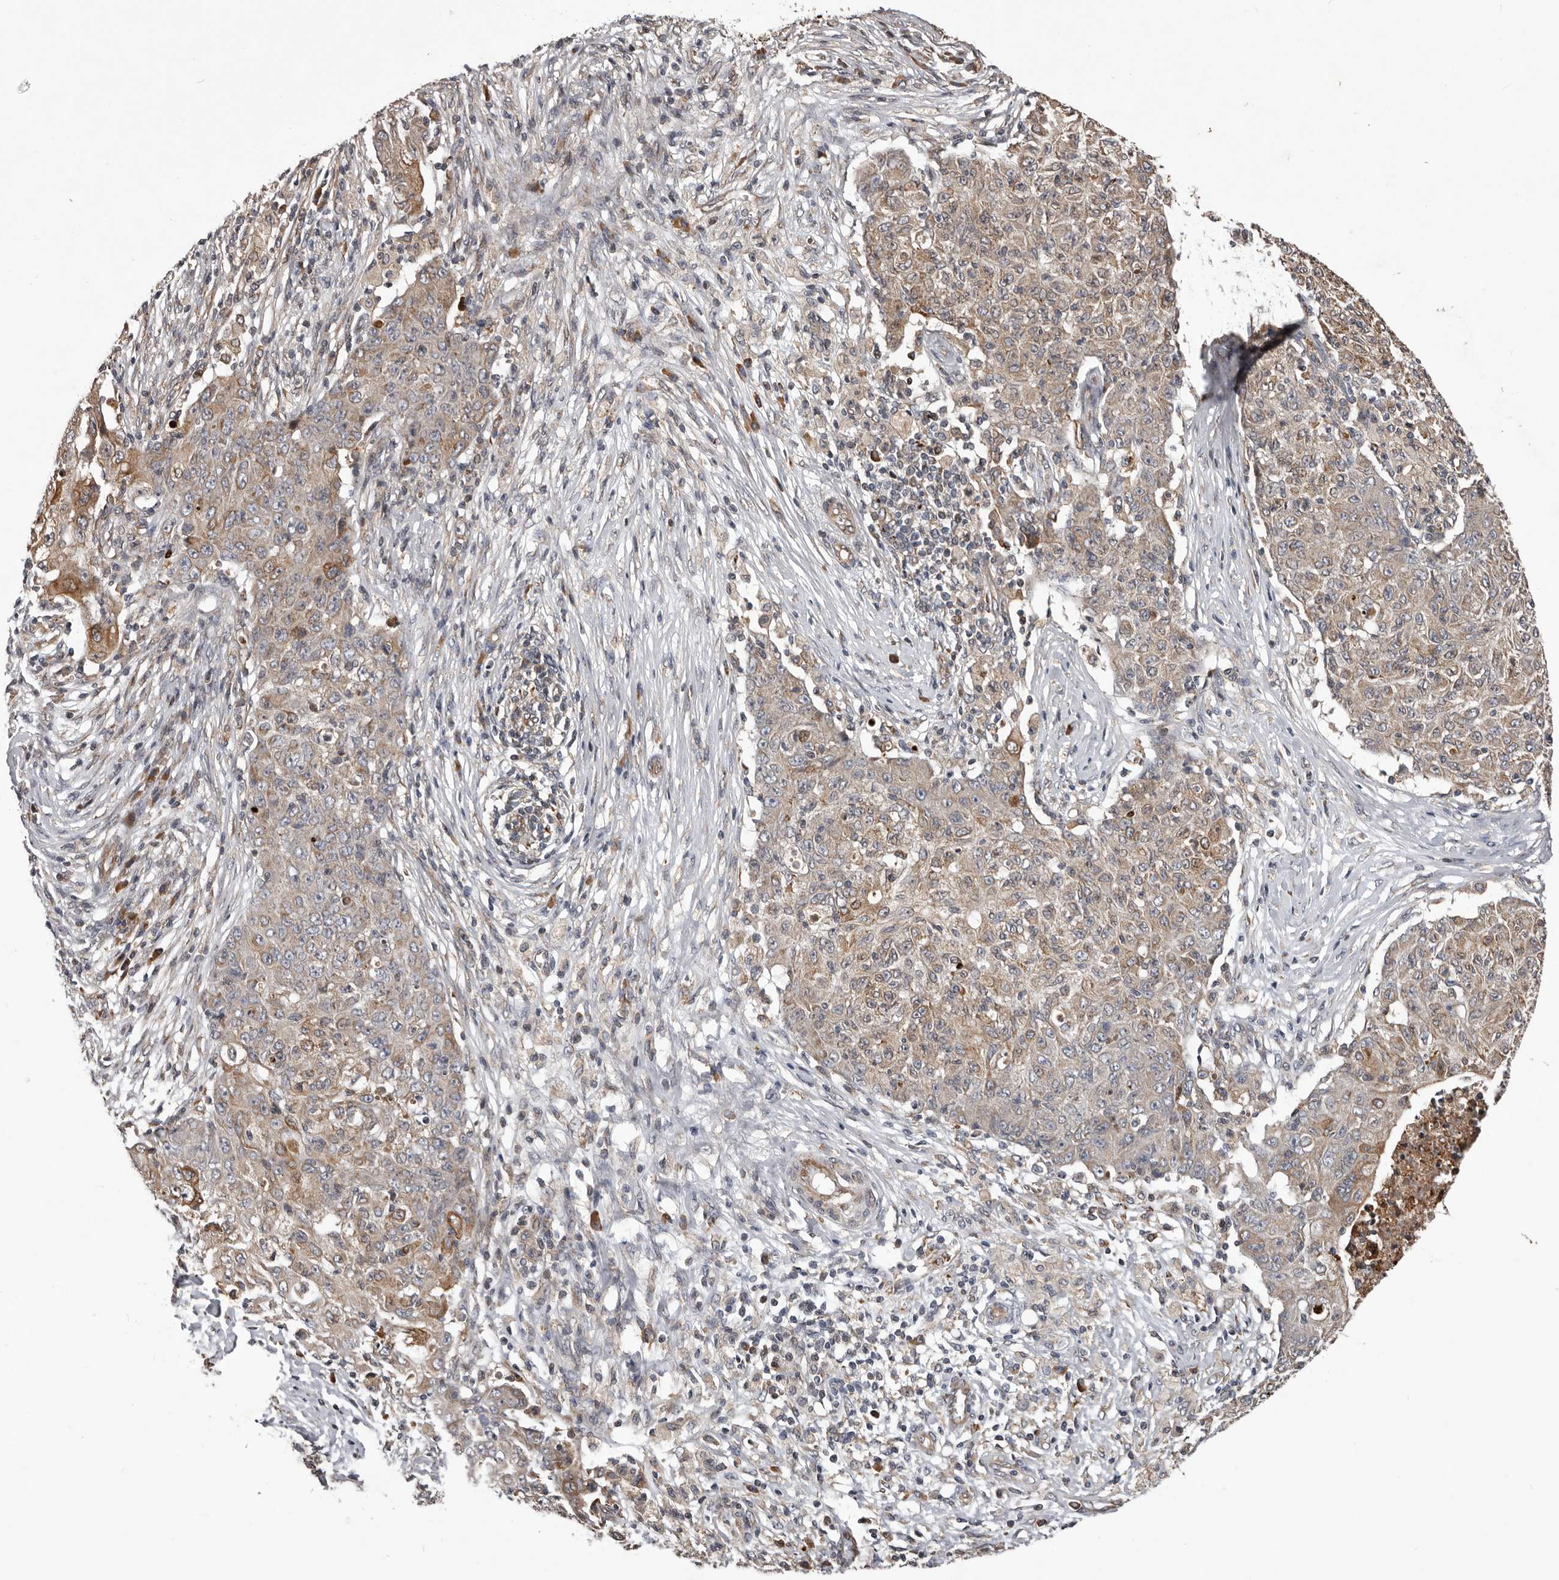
{"staining": {"intensity": "weak", "quantity": "25%-75%", "location": "cytoplasmic/membranous"}, "tissue": "ovarian cancer", "cell_type": "Tumor cells", "image_type": "cancer", "snomed": [{"axis": "morphology", "description": "Carcinoma, endometroid"}, {"axis": "topography", "description": "Ovary"}], "caption": "DAB (3,3'-diaminobenzidine) immunohistochemical staining of human ovarian endometroid carcinoma reveals weak cytoplasmic/membranous protein expression in about 25%-75% of tumor cells.", "gene": "GADD45B", "patient": {"sex": "female", "age": 42}}